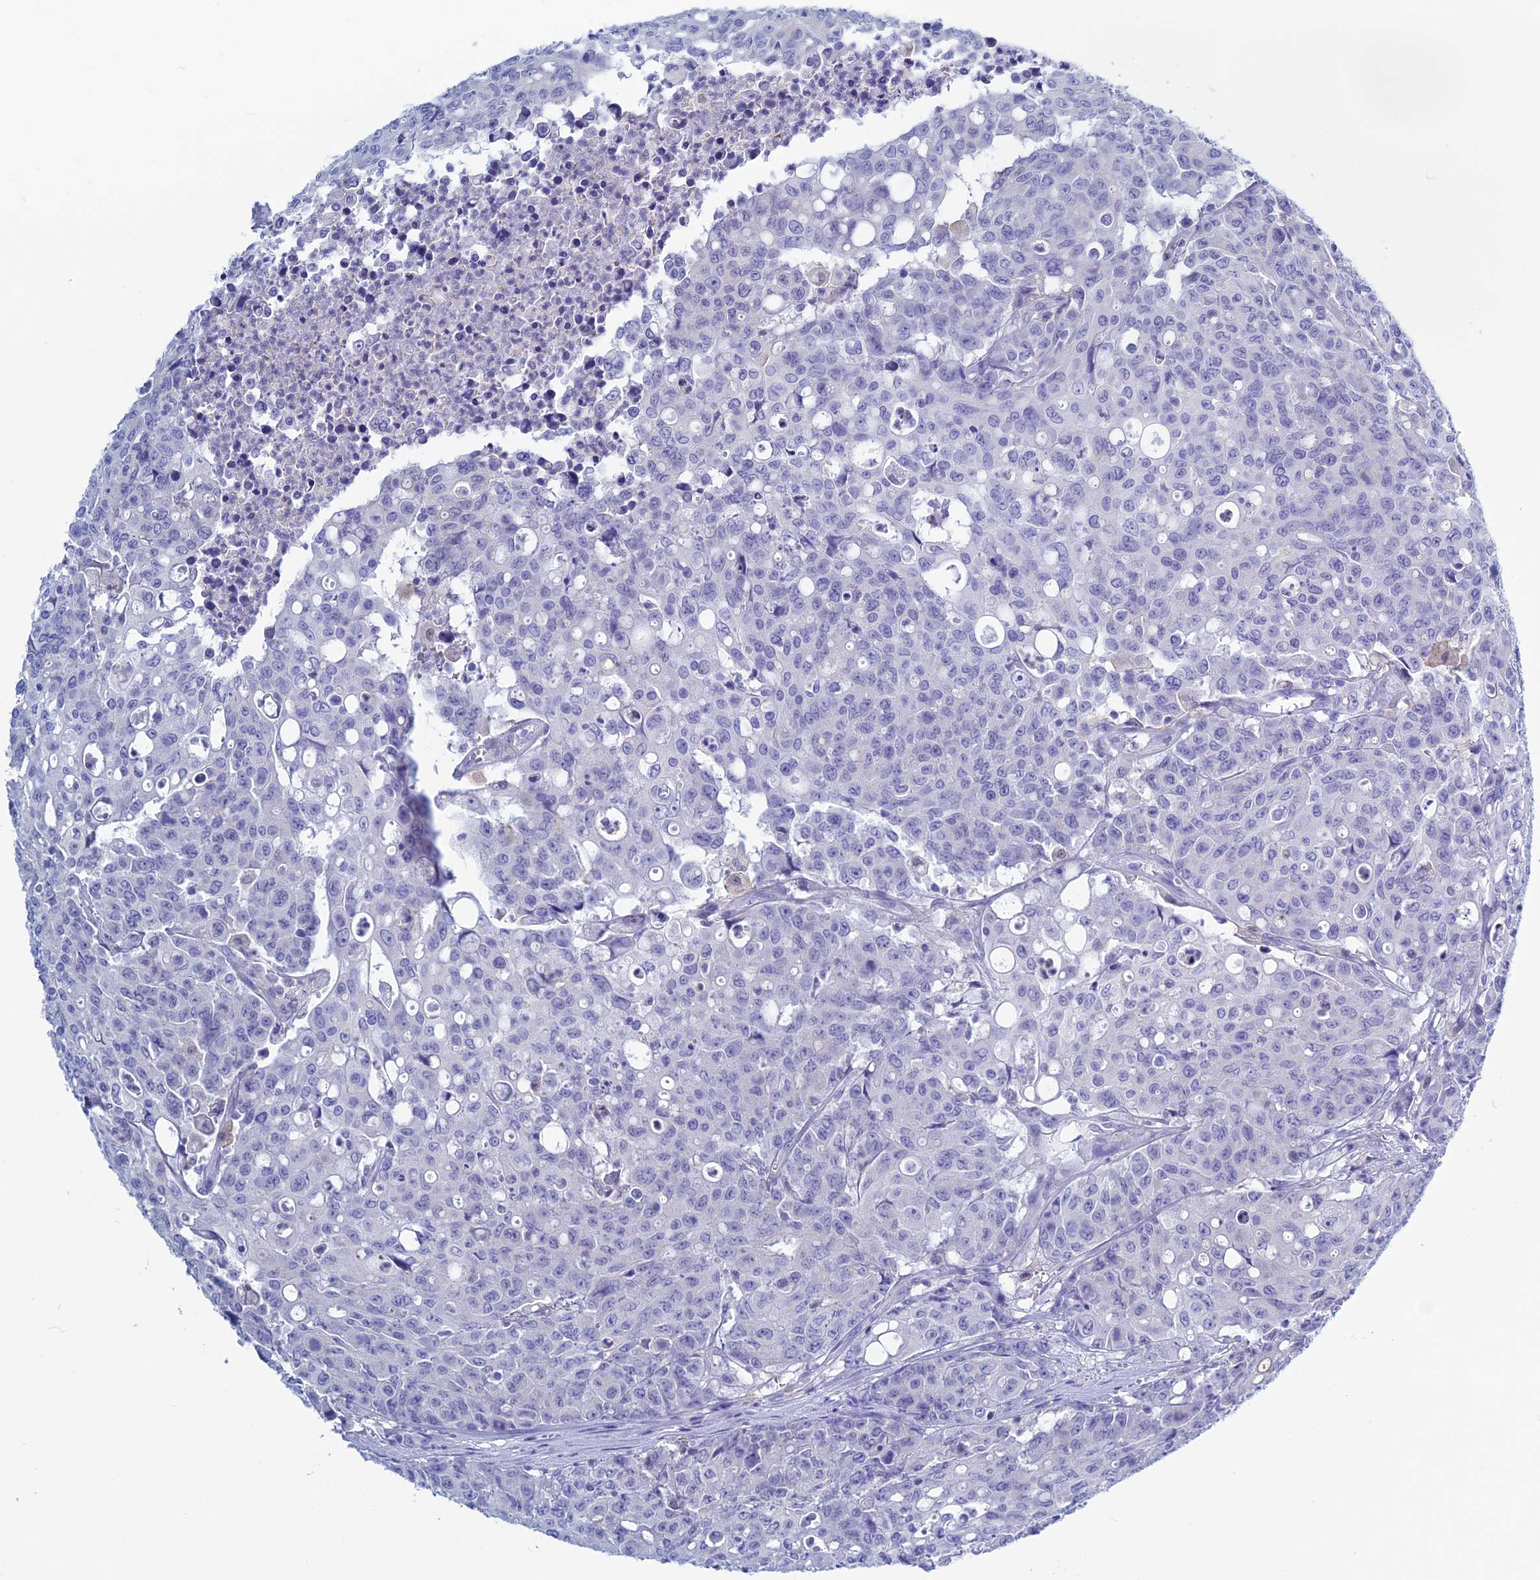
{"staining": {"intensity": "negative", "quantity": "none", "location": "none"}, "tissue": "colorectal cancer", "cell_type": "Tumor cells", "image_type": "cancer", "snomed": [{"axis": "morphology", "description": "Adenocarcinoma, NOS"}, {"axis": "topography", "description": "Colon"}], "caption": "Colorectal cancer (adenocarcinoma) was stained to show a protein in brown. There is no significant expression in tumor cells. The staining is performed using DAB (3,3'-diaminobenzidine) brown chromogen with nuclei counter-stained in using hematoxylin.", "gene": "KCNK17", "patient": {"sex": "male", "age": 51}}